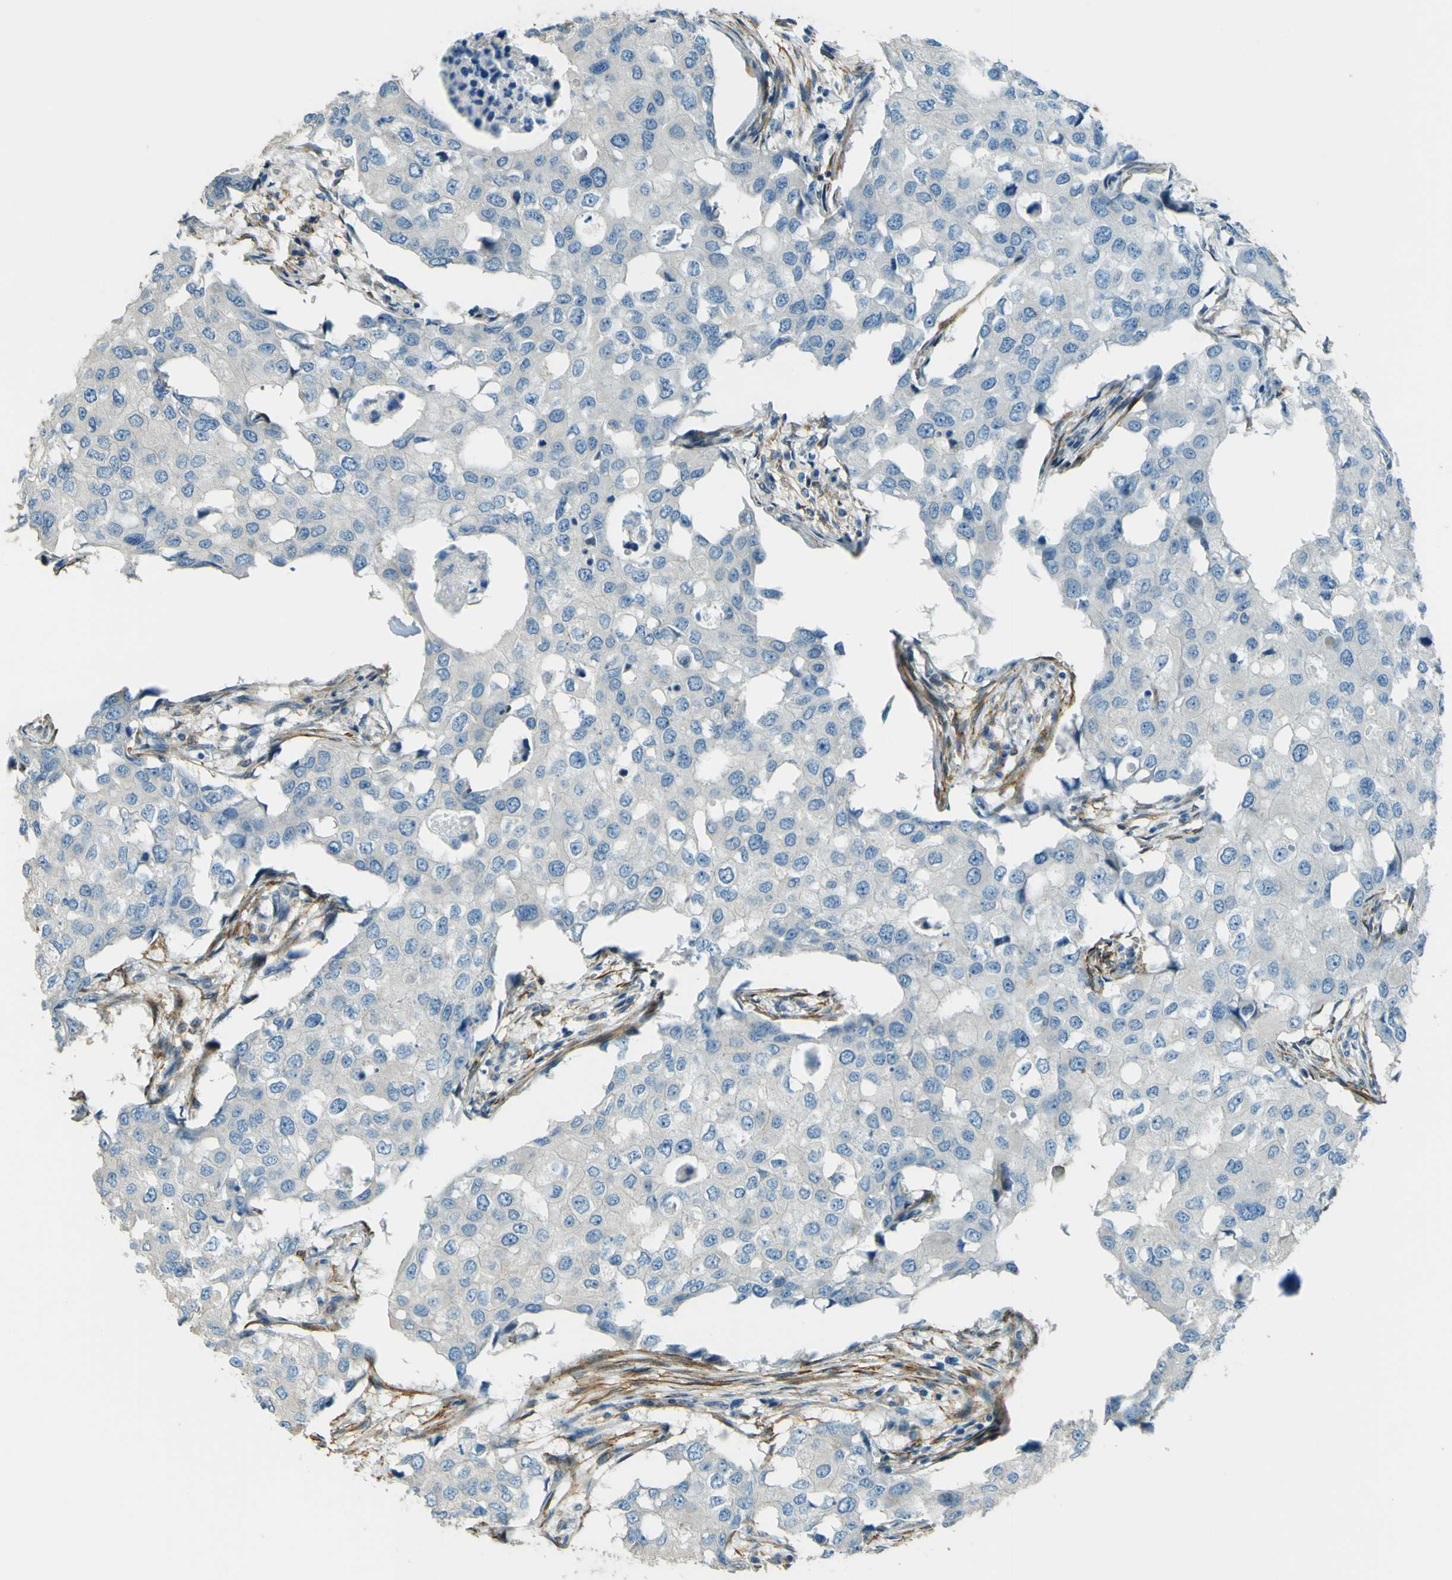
{"staining": {"intensity": "negative", "quantity": "none", "location": "none"}, "tissue": "breast cancer", "cell_type": "Tumor cells", "image_type": "cancer", "snomed": [{"axis": "morphology", "description": "Duct carcinoma"}, {"axis": "topography", "description": "Breast"}], "caption": "The histopathology image displays no significant positivity in tumor cells of breast cancer (intraductal carcinoma). The staining is performed using DAB (3,3'-diaminobenzidine) brown chromogen with nuclei counter-stained in using hematoxylin.", "gene": "NEXN", "patient": {"sex": "female", "age": 27}}